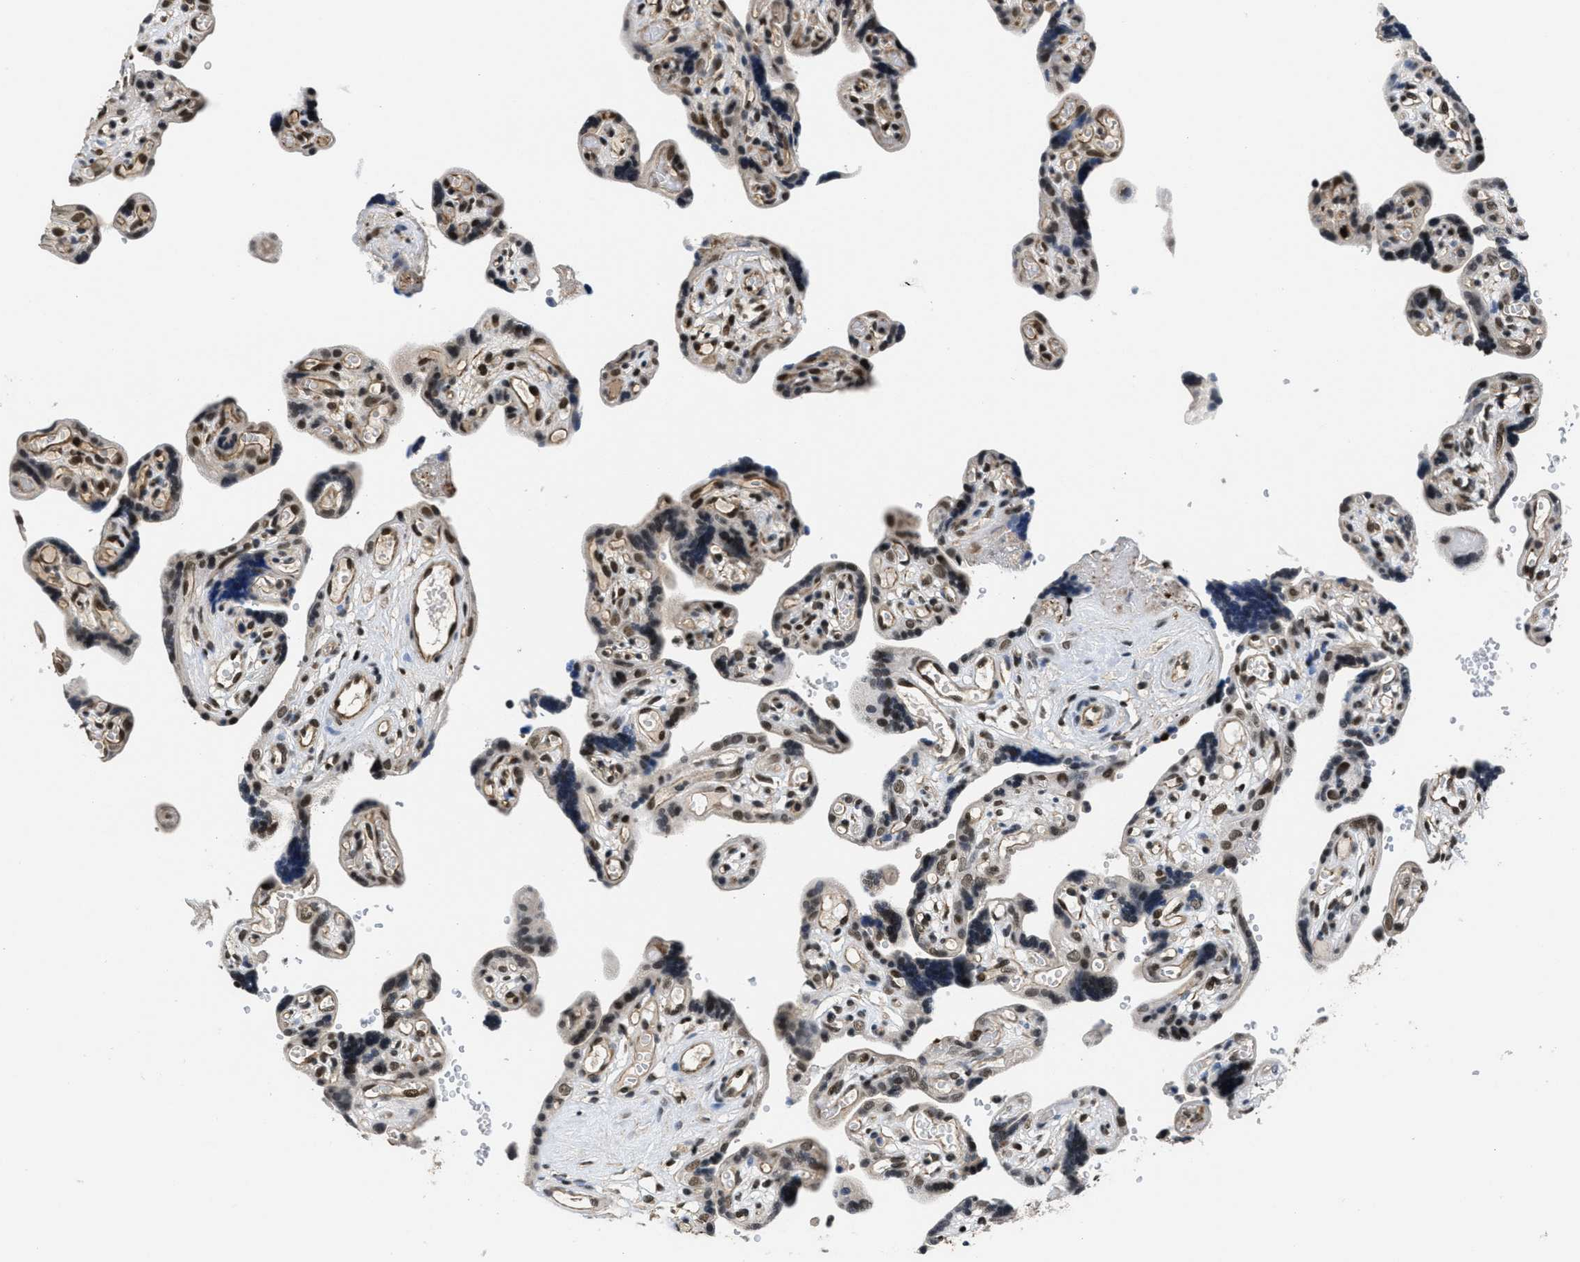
{"staining": {"intensity": "moderate", "quantity": ">75%", "location": "nuclear"}, "tissue": "placenta", "cell_type": "Trophoblastic cells", "image_type": "normal", "snomed": [{"axis": "morphology", "description": "Normal tissue, NOS"}, {"axis": "topography", "description": "Placenta"}], "caption": "Immunohistochemical staining of unremarkable placenta exhibits >75% levels of moderate nuclear protein expression in approximately >75% of trophoblastic cells.", "gene": "CUL4B", "patient": {"sex": "female", "age": 30}}